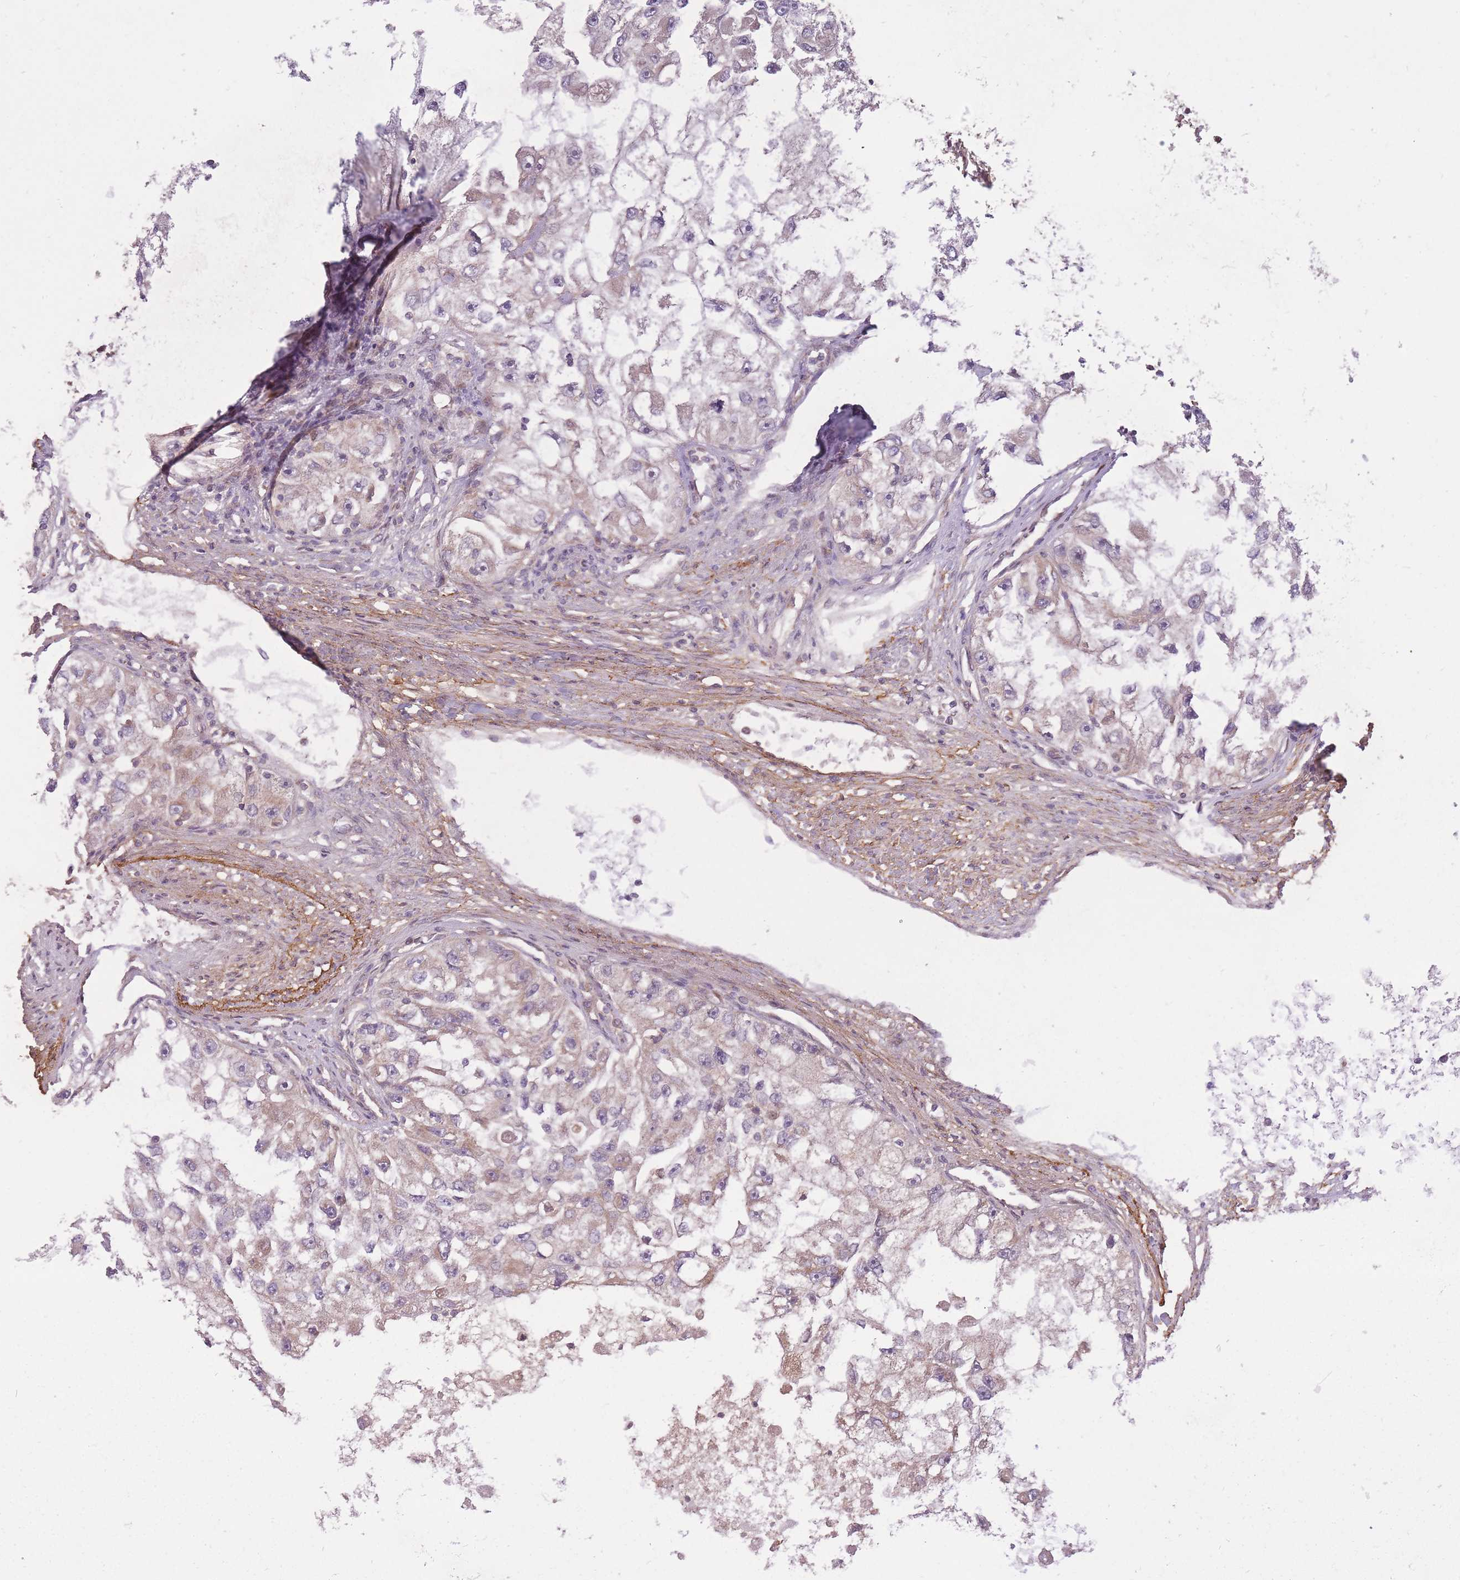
{"staining": {"intensity": "weak", "quantity": "25%-75%", "location": "cytoplasmic/membranous"}, "tissue": "renal cancer", "cell_type": "Tumor cells", "image_type": "cancer", "snomed": [{"axis": "morphology", "description": "Adenocarcinoma, NOS"}, {"axis": "topography", "description": "Kidney"}], "caption": "This image demonstrates IHC staining of renal adenocarcinoma, with low weak cytoplasmic/membranous positivity in about 25%-75% of tumor cells.", "gene": "ZNF391", "patient": {"sex": "male", "age": 63}}